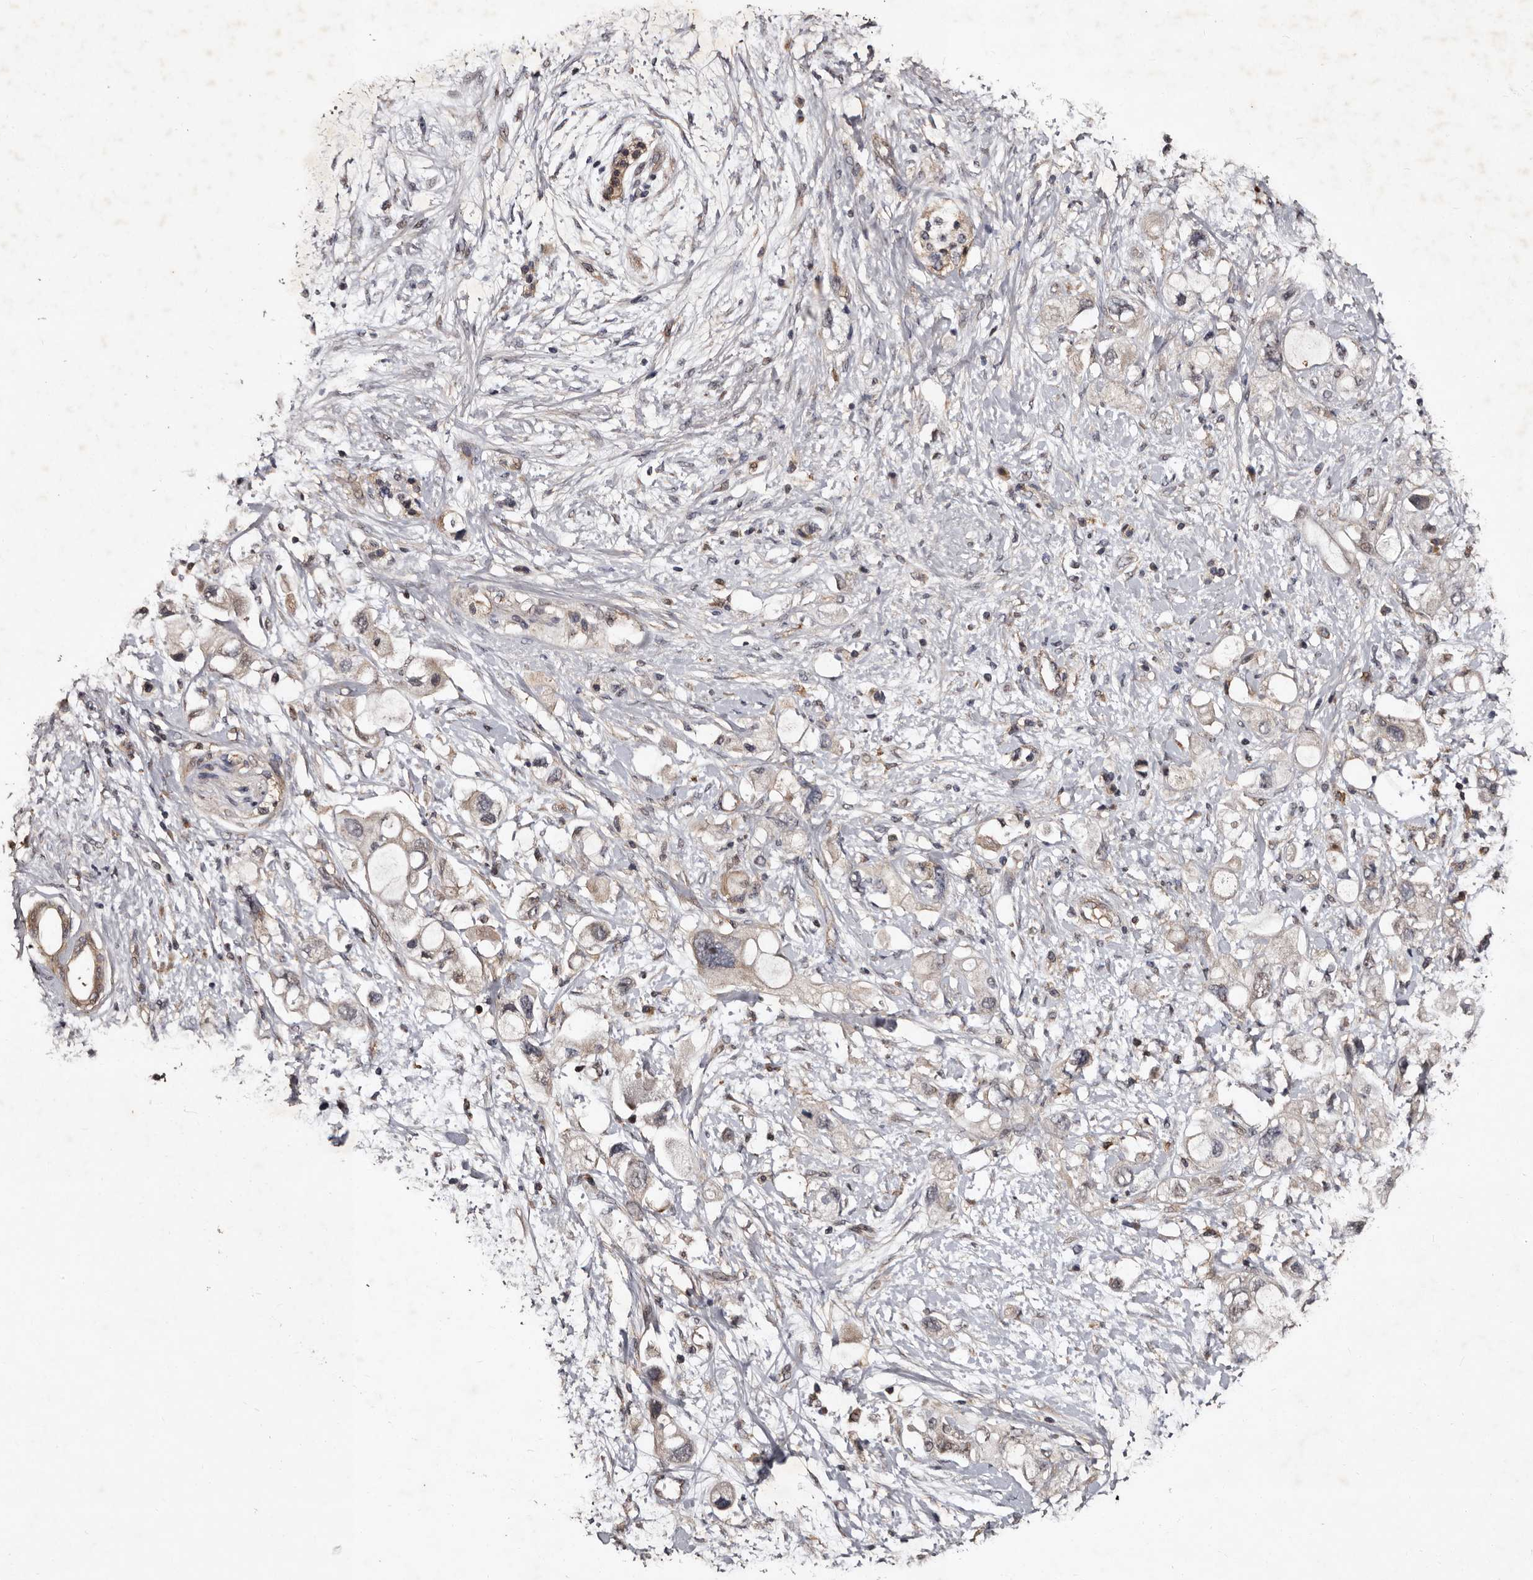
{"staining": {"intensity": "weak", "quantity": "<25%", "location": "cytoplasmic/membranous"}, "tissue": "pancreatic cancer", "cell_type": "Tumor cells", "image_type": "cancer", "snomed": [{"axis": "morphology", "description": "Adenocarcinoma, NOS"}, {"axis": "topography", "description": "Pancreas"}], "caption": "Tumor cells show no significant expression in pancreatic adenocarcinoma. (DAB (3,3'-diaminobenzidine) IHC, high magnification).", "gene": "MKRN3", "patient": {"sex": "female", "age": 56}}